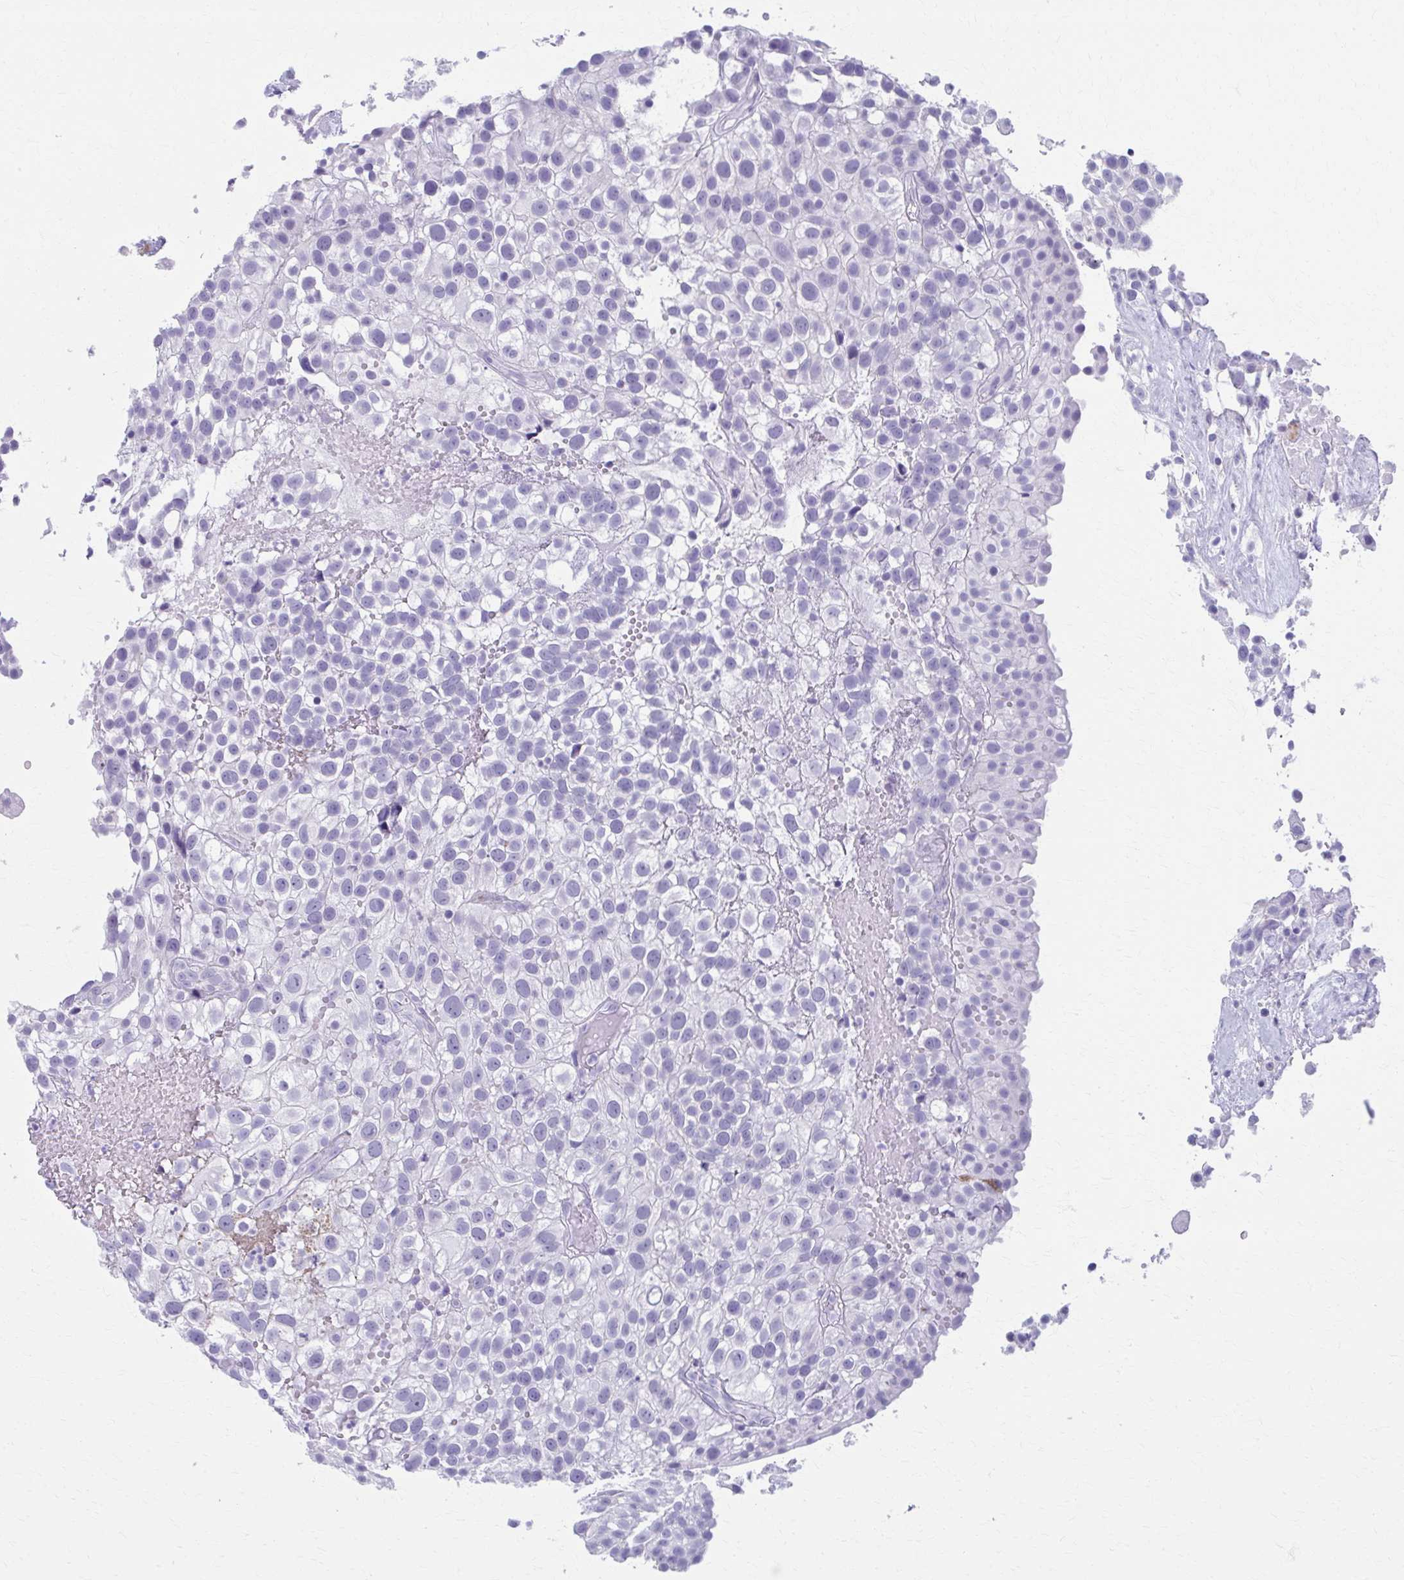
{"staining": {"intensity": "negative", "quantity": "none", "location": "none"}, "tissue": "urothelial cancer", "cell_type": "Tumor cells", "image_type": "cancer", "snomed": [{"axis": "morphology", "description": "Urothelial carcinoma, High grade"}, {"axis": "topography", "description": "Urinary bladder"}], "caption": "An immunohistochemistry histopathology image of high-grade urothelial carcinoma is shown. There is no staining in tumor cells of high-grade urothelial carcinoma.", "gene": "MPLKIP", "patient": {"sex": "male", "age": 56}}